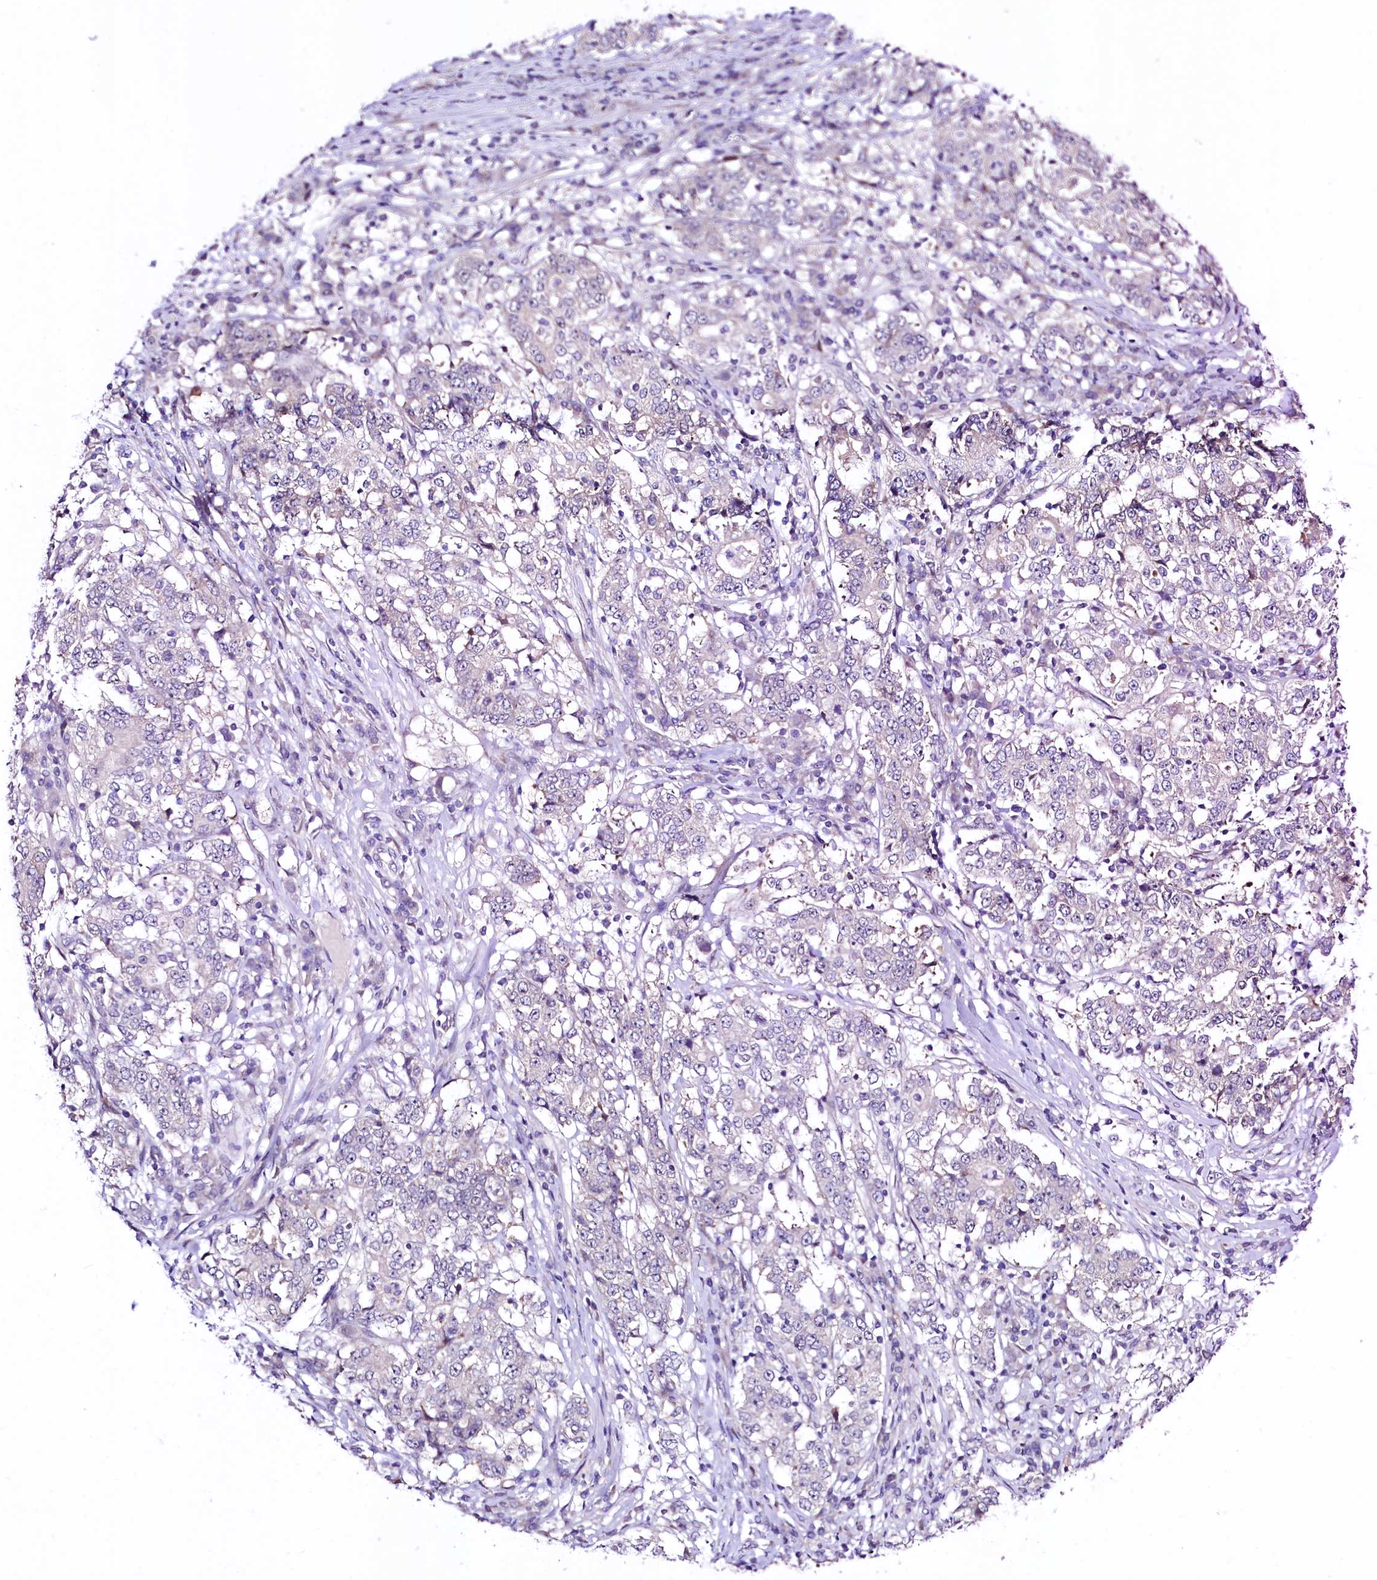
{"staining": {"intensity": "negative", "quantity": "none", "location": "none"}, "tissue": "stomach cancer", "cell_type": "Tumor cells", "image_type": "cancer", "snomed": [{"axis": "morphology", "description": "Adenocarcinoma, NOS"}, {"axis": "topography", "description": "Stomach"}], "caption": "Immunohistochemistry photomicrograph of neoplastic tissue: adenocarcinoma (stomach) stained with DAB shows no significant protein expression in tumor cells.", "gene": "LEUTX", "patient": {"sex": "male", "age": 59}}